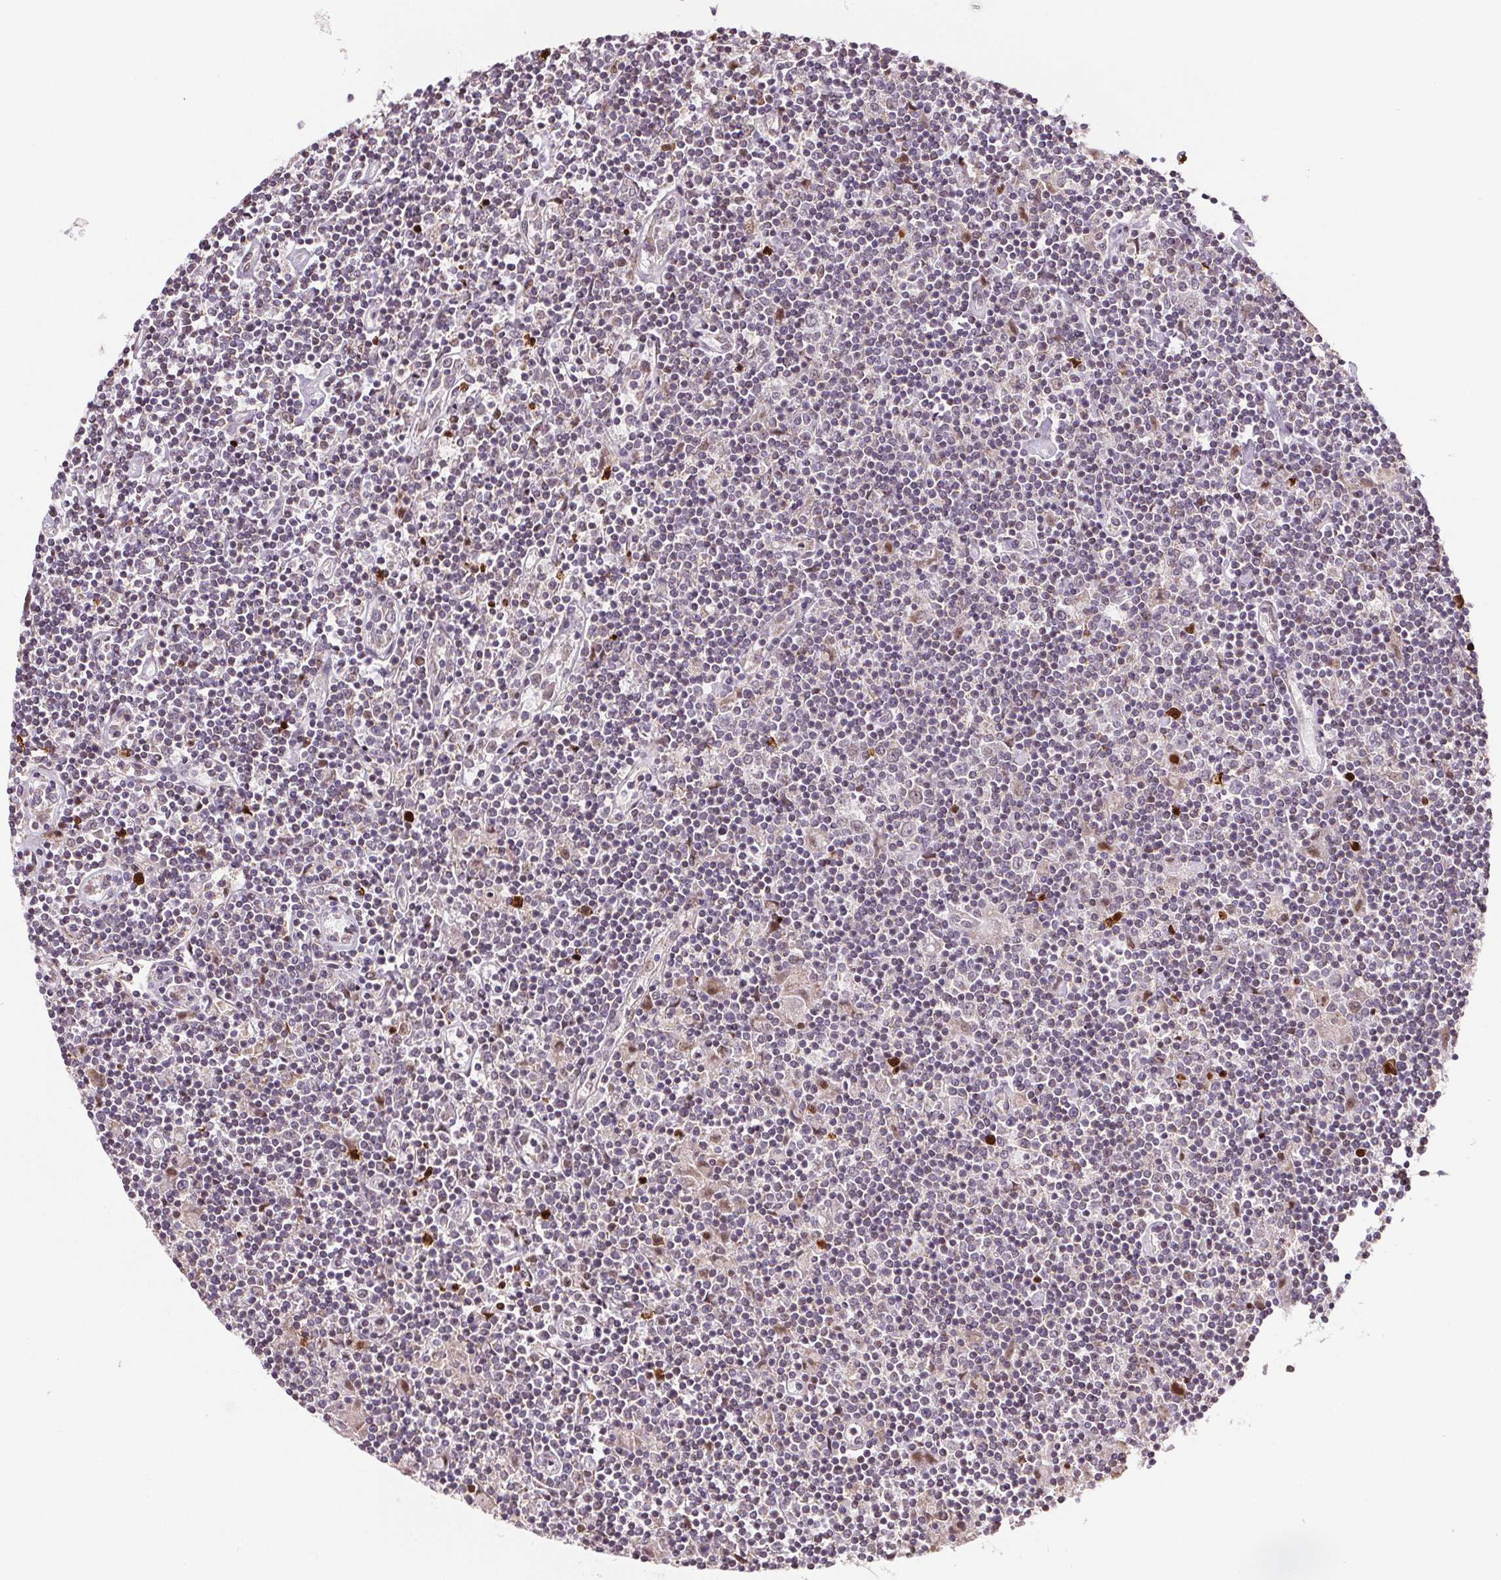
{"staining": {"intensity": "negative", "quantity": "none", "location": "none"}, "tissue": "lymphoma", "cell_type": "Tumor cells", "image_type": "cancer", "snomed": [{"axis": "morphology", "description": "Hodgkin's disease, NOS"}, {"axis": "topography", "description": "Lymph node"}], "caption": "Protein analysis of Hodgkin's disease displays no significant expression in tumor cells.", "gene": "SUCLA2", "patient": {"sex": "male", "age": 40}}